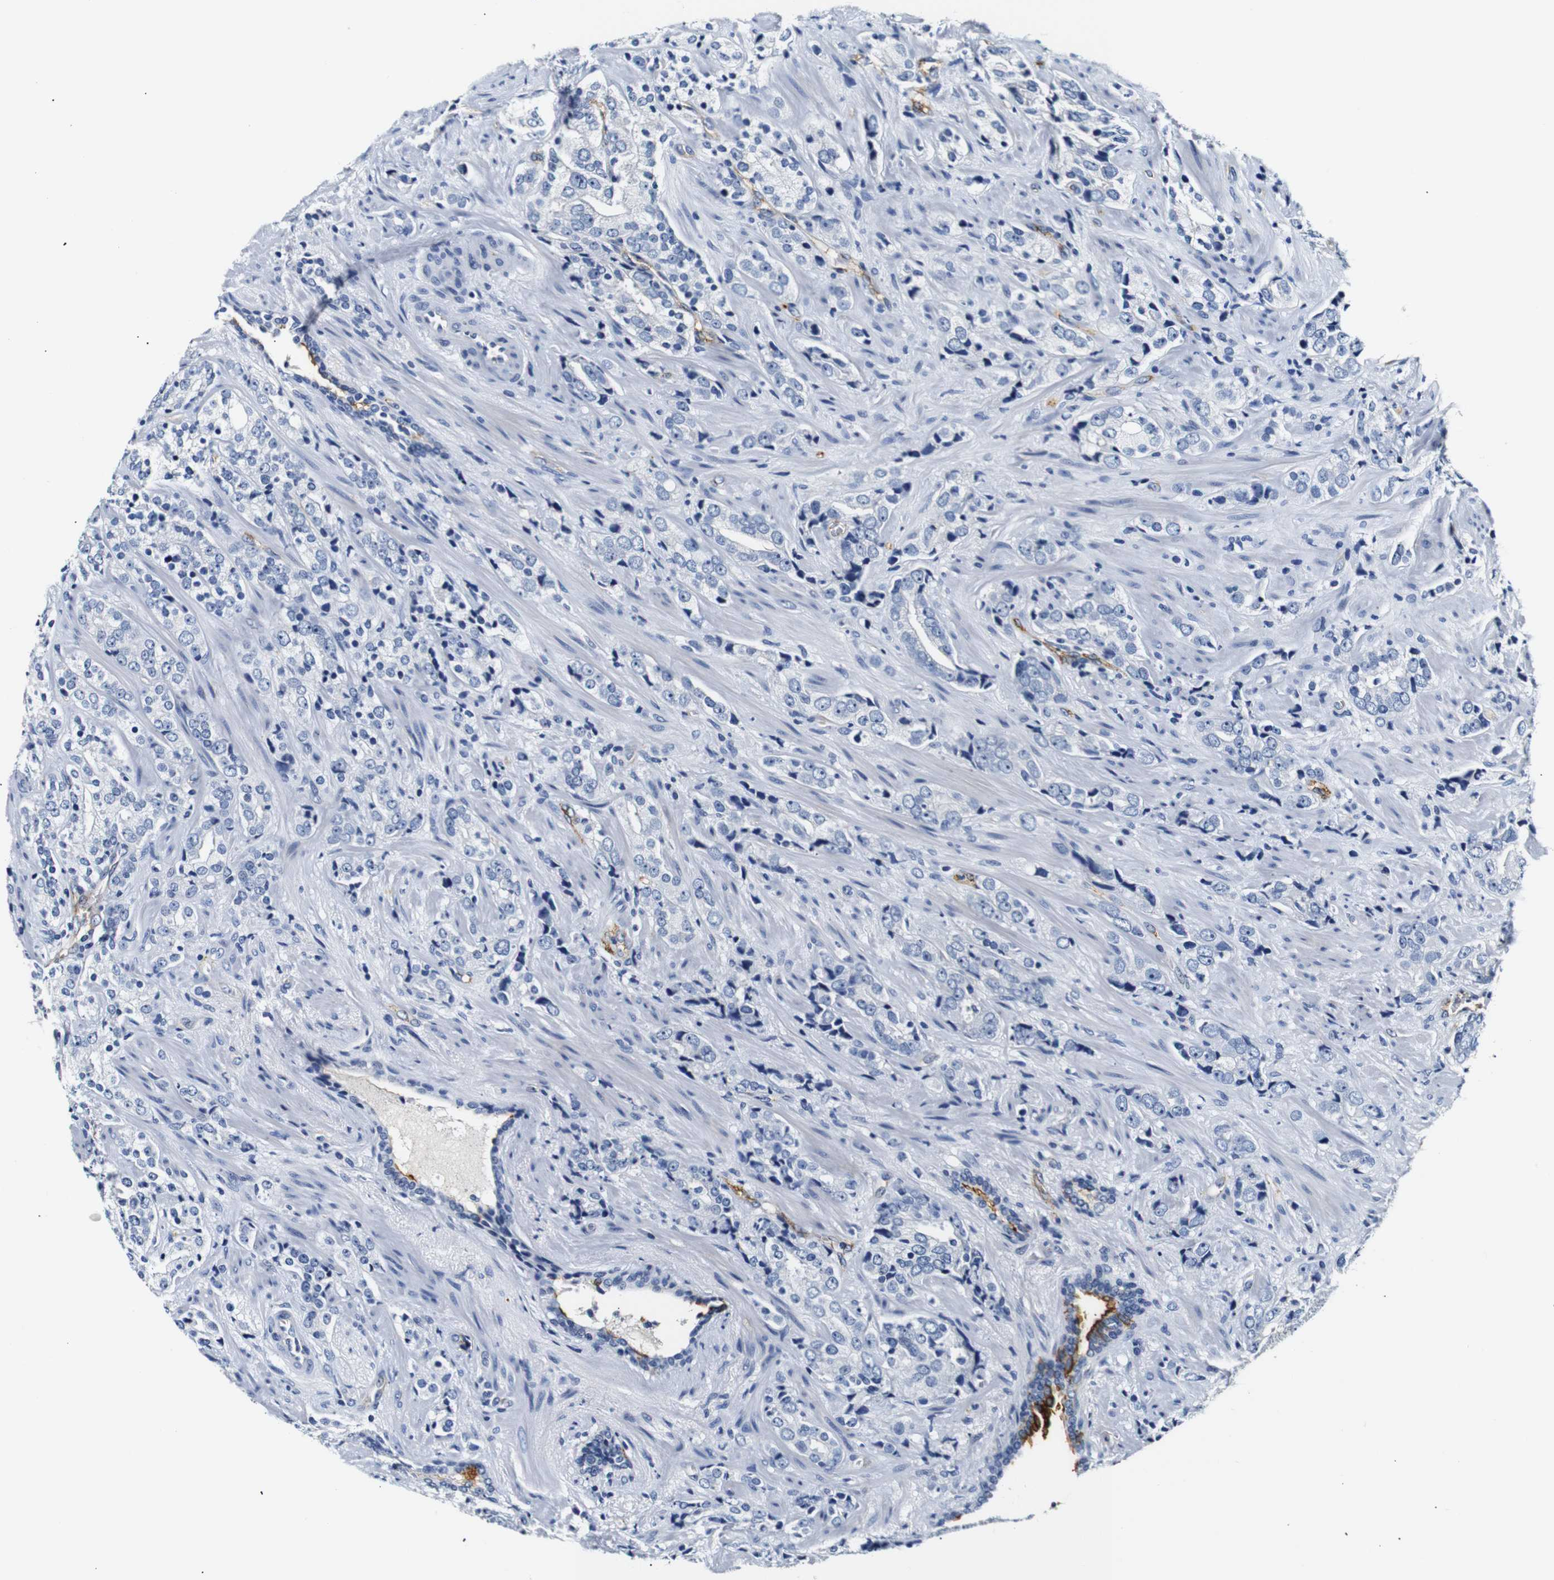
{"staining": {"intensity": "negative", "quantity": "none", "location": "none"}, "tissue": "prostate cancer", "cell_type": "Tumor cells", "image_type": "cancer", "snomed": [{"axis": "morphology", "description": "Adenocarcinoma, High grade"}, {"axis": "topography", "description": "Prostate"}], "caption": "A photomicrograph of human prostate cancer is negative for staining in tumor cells. Brightfield microscopy of IHC stained with DAB (3,3'-diaminobenzidine) (brown) and hematoxylin (blue), captured at high magnification.", "gene": "MUC4", "patient": {"sex": "male", "age": 71}}